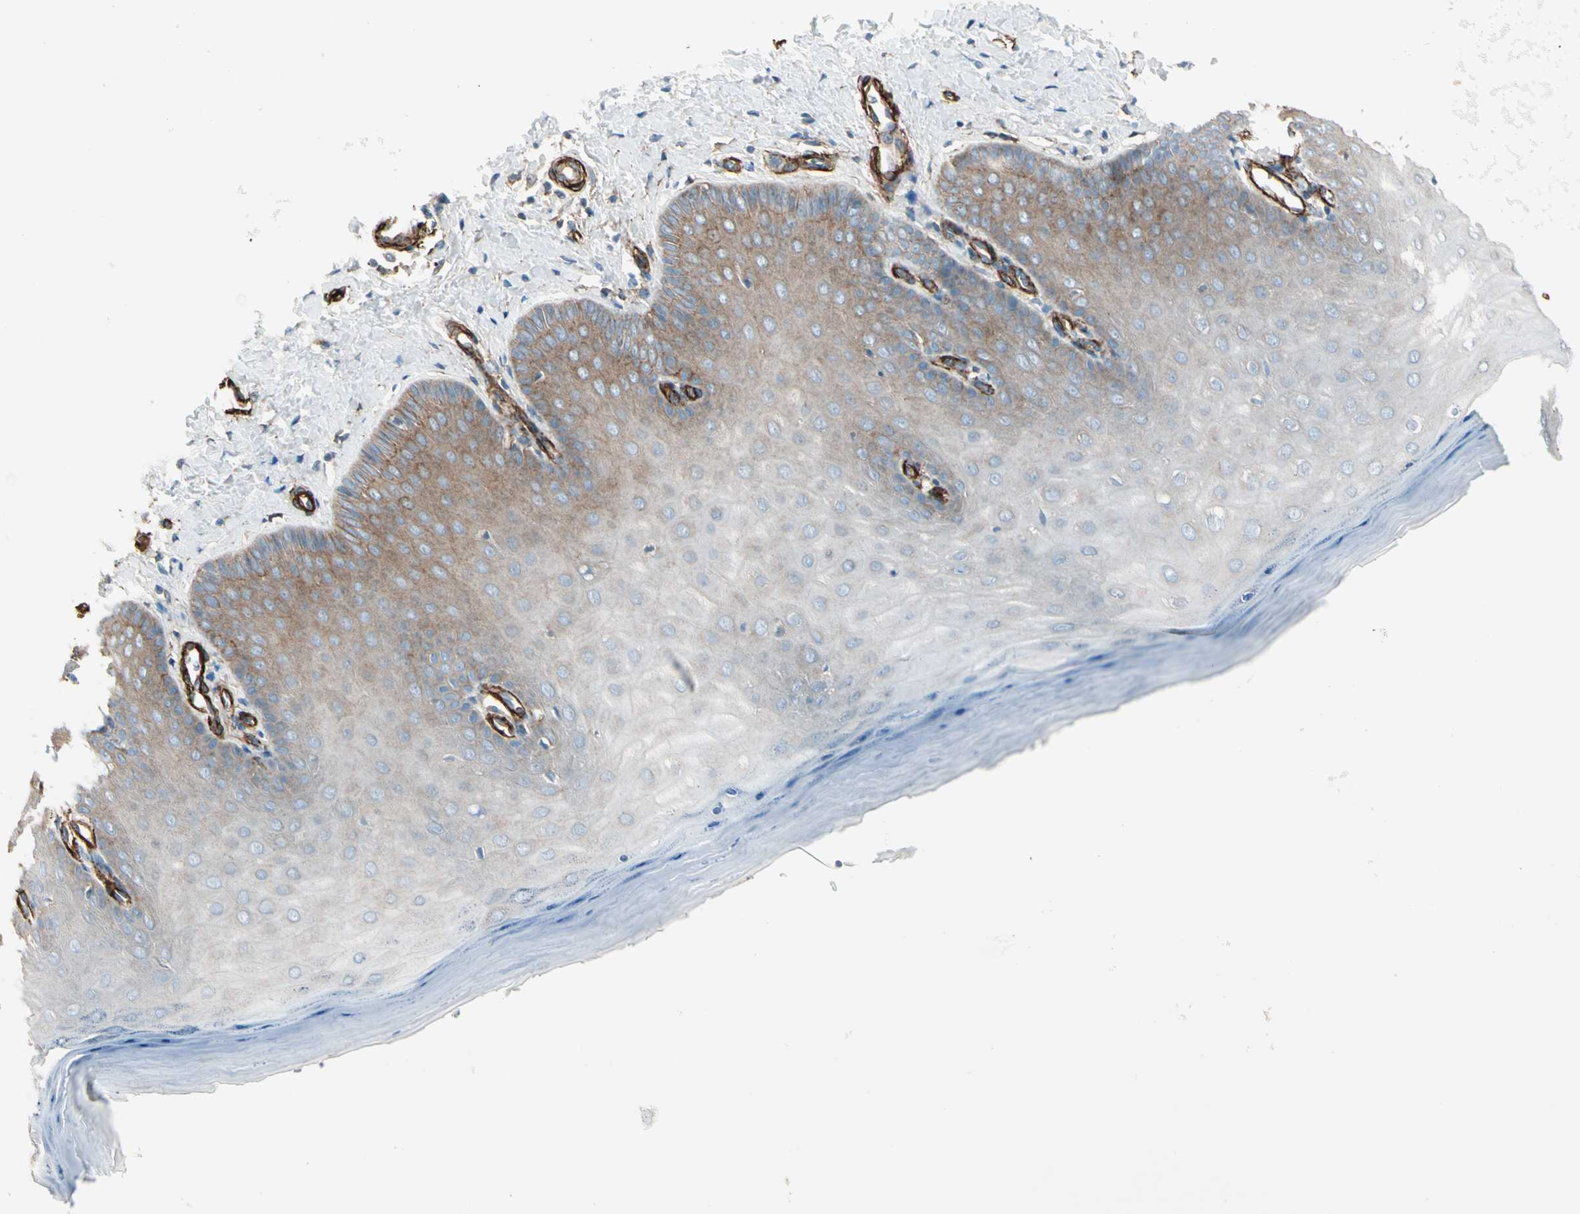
{"staining": {"intensity": "moderate", "quantity": "<25%", "location": "cytoplasmic/membranous"}, "tissue": "cervix", "cell_type": "Squamous epithelial cells", "image_type": "normal", "snomed": [{"axis": "morphology", "description": "Normal tissue, NOS"}, {"axis": "topography", "description": "Cervix"}], "caption": "Cervix stained for a protein (brown) exhibits moderate cytoplasmic/membranous positive staining in about <25% of squamous epithelial cells.", "gene": "CALD1", "patient": {"sex": "female", "age": 55}}